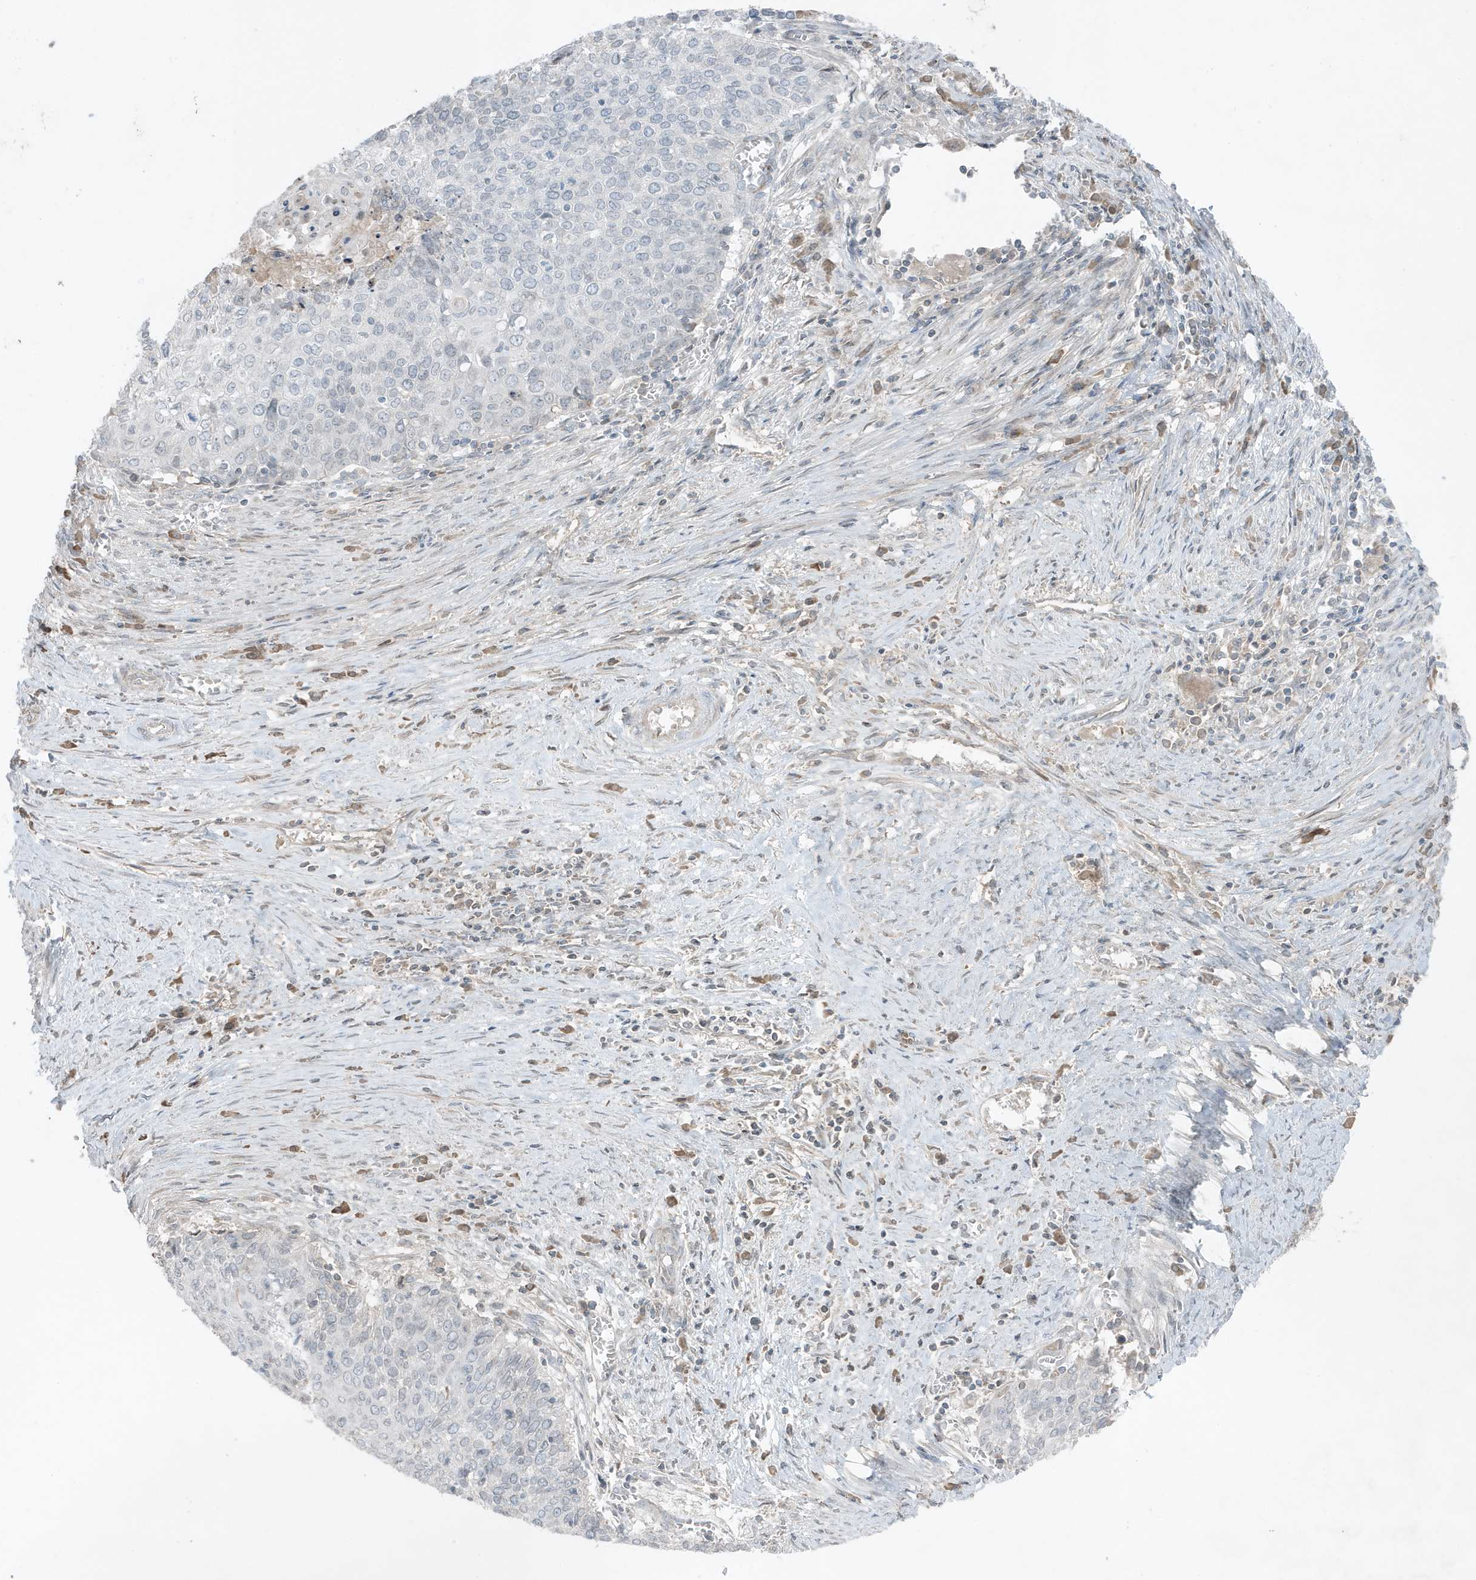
{"staining": {"intensity": "negative", "quantity": "none", "location": "none"}, "tissue": "cervical cancer", "cell_type": "Tumor cells", "image_type": "cancer", "snomed": [{"axis": "morphology", "description": "Squamous cell carcinoma, NOS"}, {"axis": "topography", "description": "Cervix"}], "caption": "This photomicrograph is of squamous cell carcinoma (cervical) stained with immunohistochemistry to label a protein in brown with the nuclei are counter-stained blue. There is no positivity in tumor cells.", "gene": "FNDC1", "patient": {"sex": "female", "age": 39}}